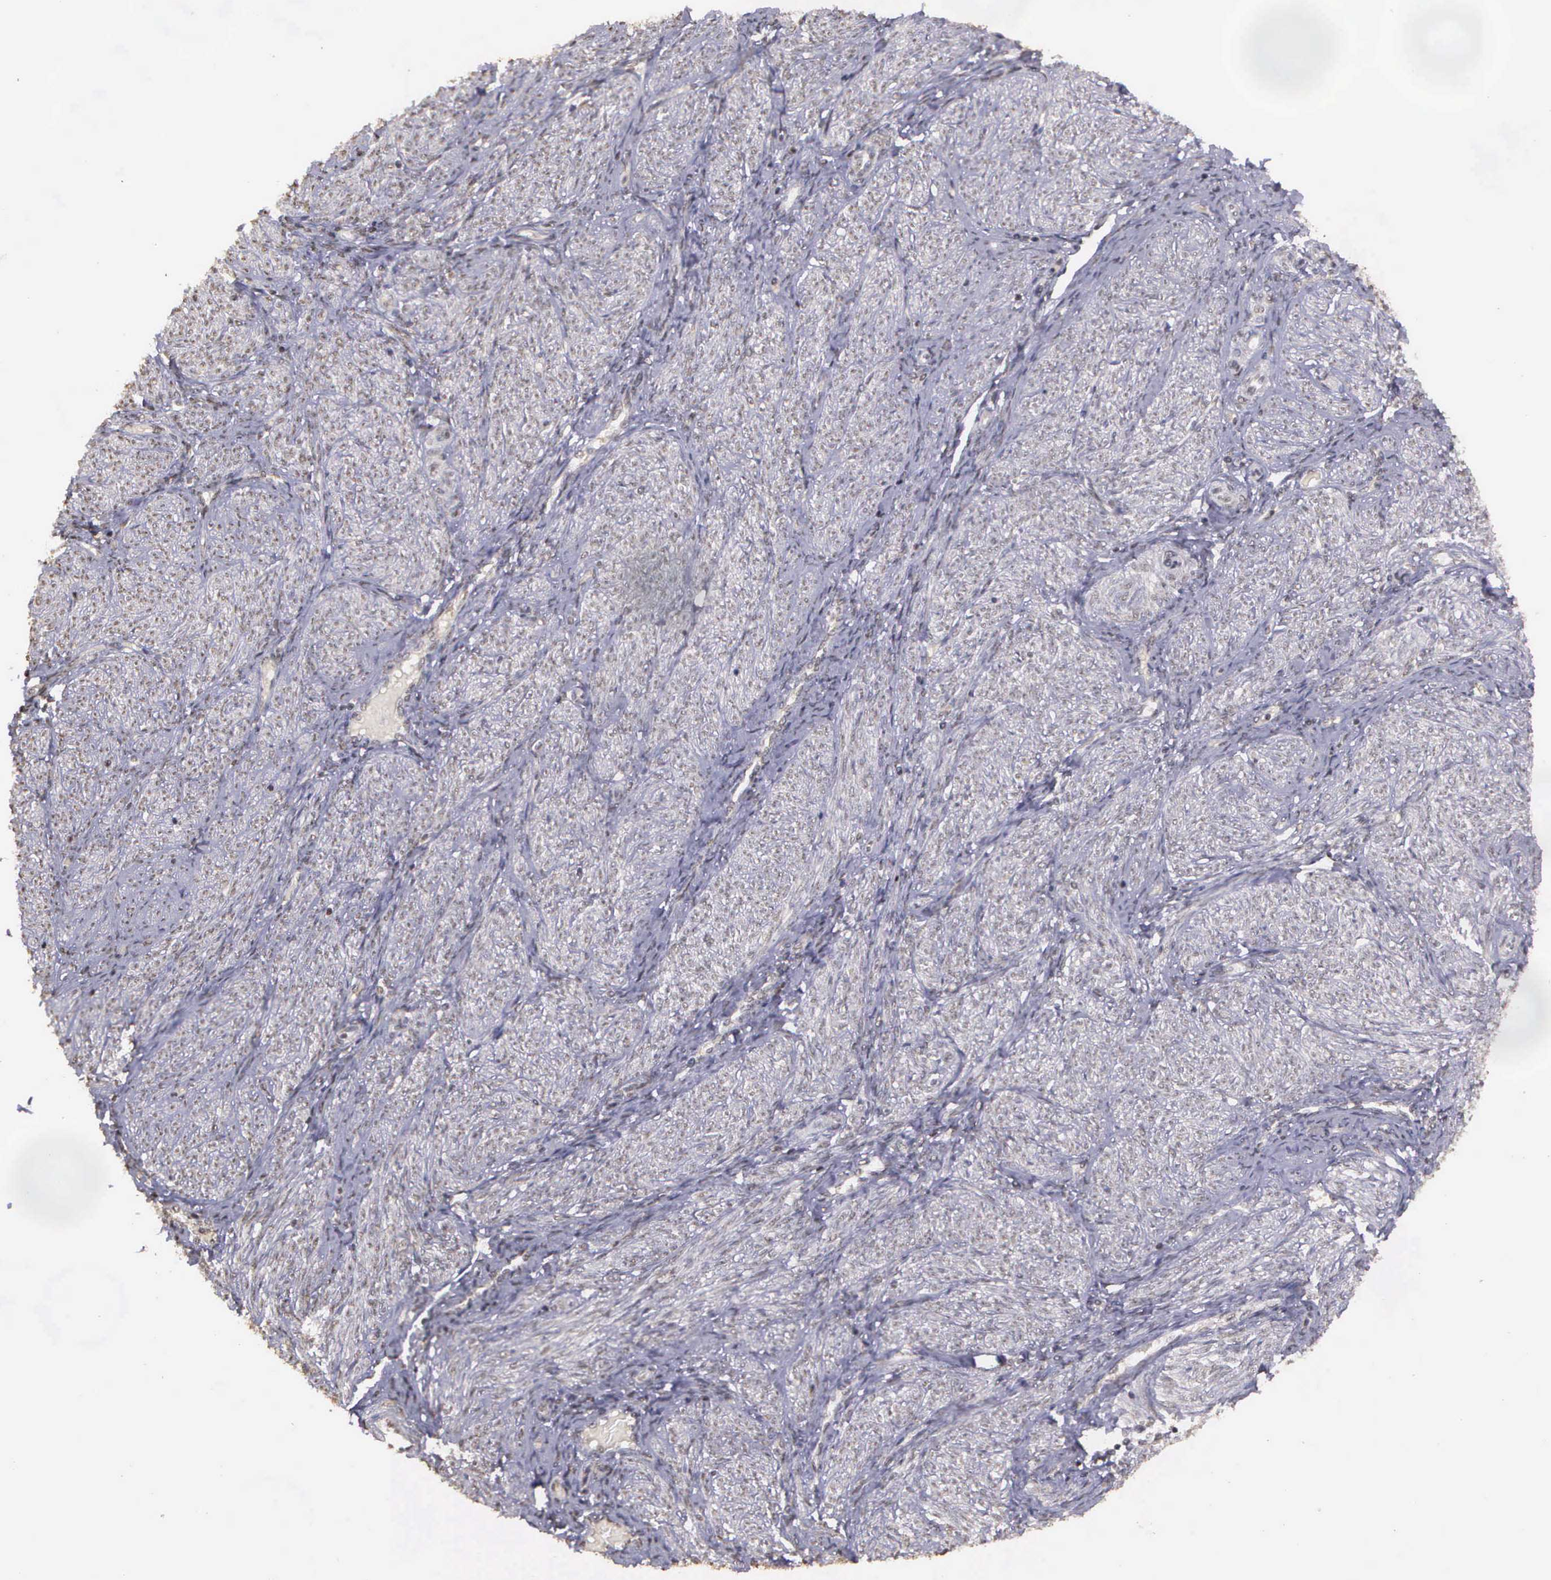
{"staining": {"intensity": "negative", "quantity": "none", "location": "none"}, "tissue": "endometrium", "cell_type": "Cells in endometrial stroma", "image_type": "normal", "snomed": [{"axis": "morphology", "description": "Normal tissue, NOS"}, {"axis": "topography", "description": "Endometrium"}], "caption": "The micrograph demonstrates no significant expression in cells in endometrial stroma of endometrium. Brightfield microscopy of immunohistochemistry stained with DAB (3,3'-diaminobenzidine) (brown) and hematoxylin (blue), captured at high magnification.", "gene": "ARMCX5", "patient": {"sex": "female", "age": 36}}